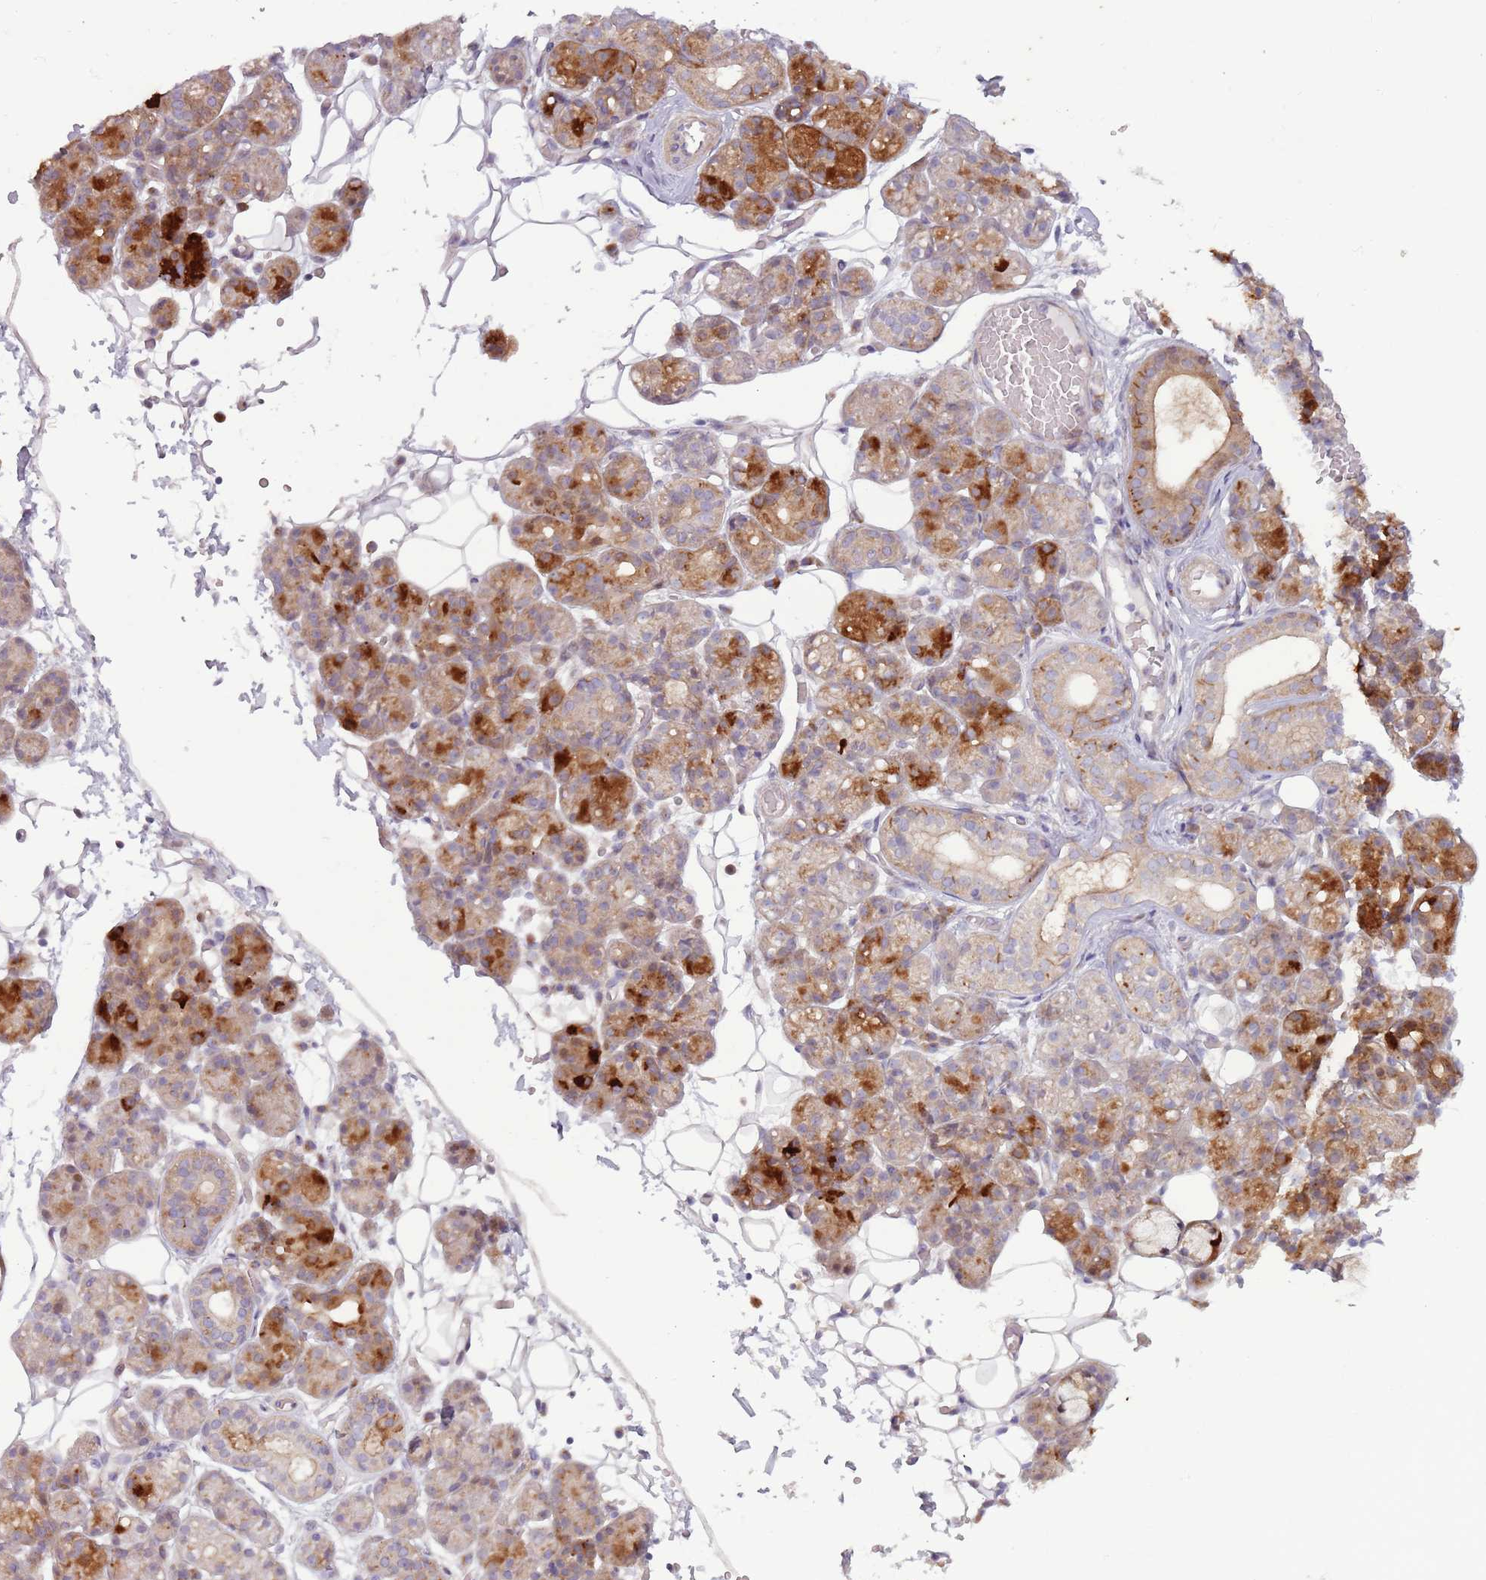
{"staining": {"intensity": "strong", "quantity": "<25%", "location": "cytoplasmic/membranous"}, "tissue": "salivary gland", "cell_type": "Glandular cells", "image_type": "normal", "snomed": [{"axis": "morphology", "description": "Normal tissue, NOS"}, {"axis": "topography", "description": "Salivary gland"}], "caption": "Brown immunohistochemical staining in unremarkable human salivary gland reveals strong cytoplasmic/membranous staining in approximately <25% of glandular cells.", "gene": "CCDC150", "patient": {"sex": "male", "age": 63}}